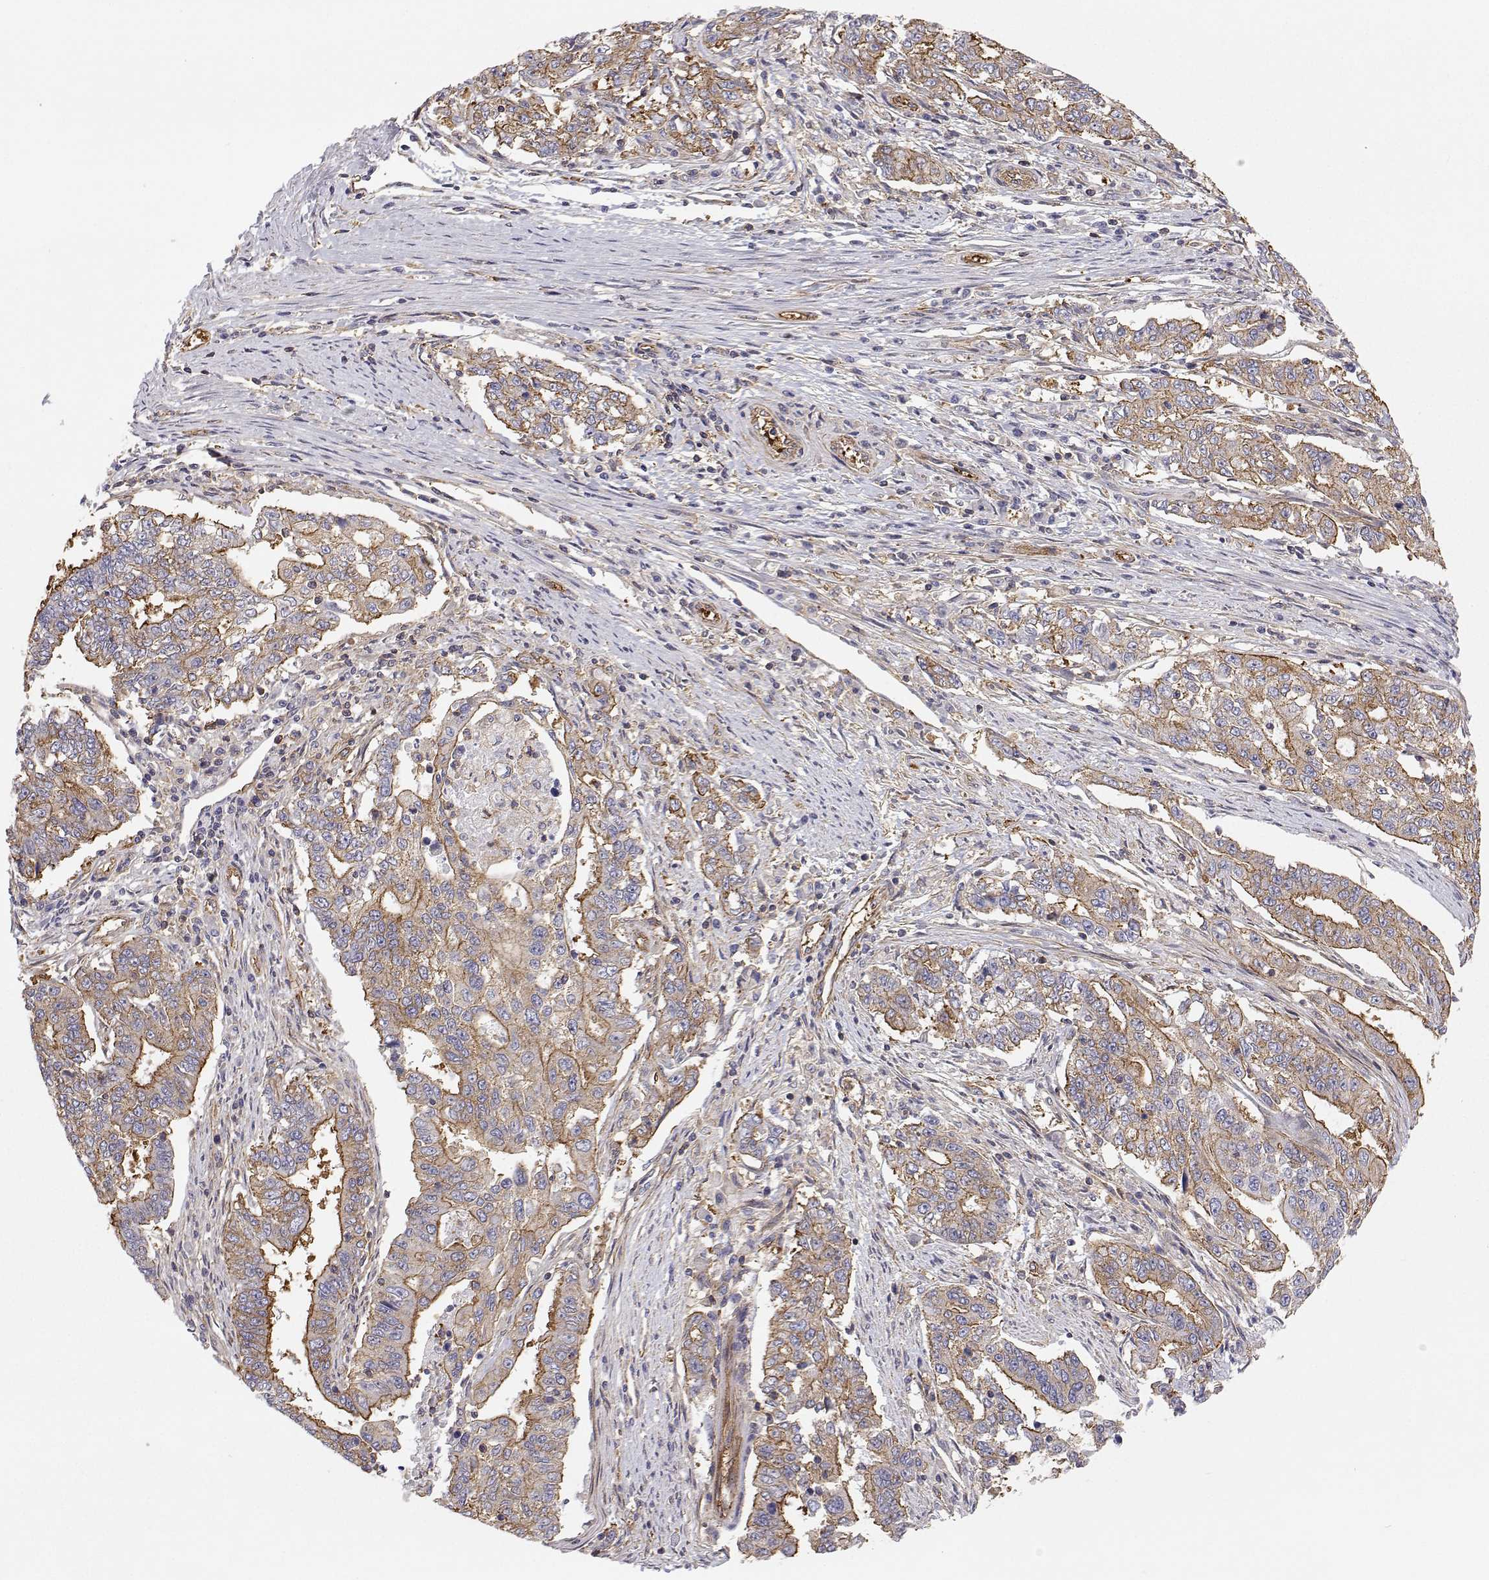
{"staining": {"intensity": "moderate", "quantity": "25%-75%", "location": "cytoplasmic/membranous"}, "tissue": "endometrial cancer", "cell_type": "Tumor cells", "image_type": "cancer", "snomed": [{"axis": "morphology", "description": "Adenocarcinoma, NOS"}, {"axis": "topography", "description": "Uterus"}], "caption": "Endometrial adenocarcinoma stained with a brown dye exhibits moderate cytoplasmic/membranous positive staining in about 25%-75% of tumor cells.", "gene": "MYH9", "patient": {"sex": "female", "age": 59}}